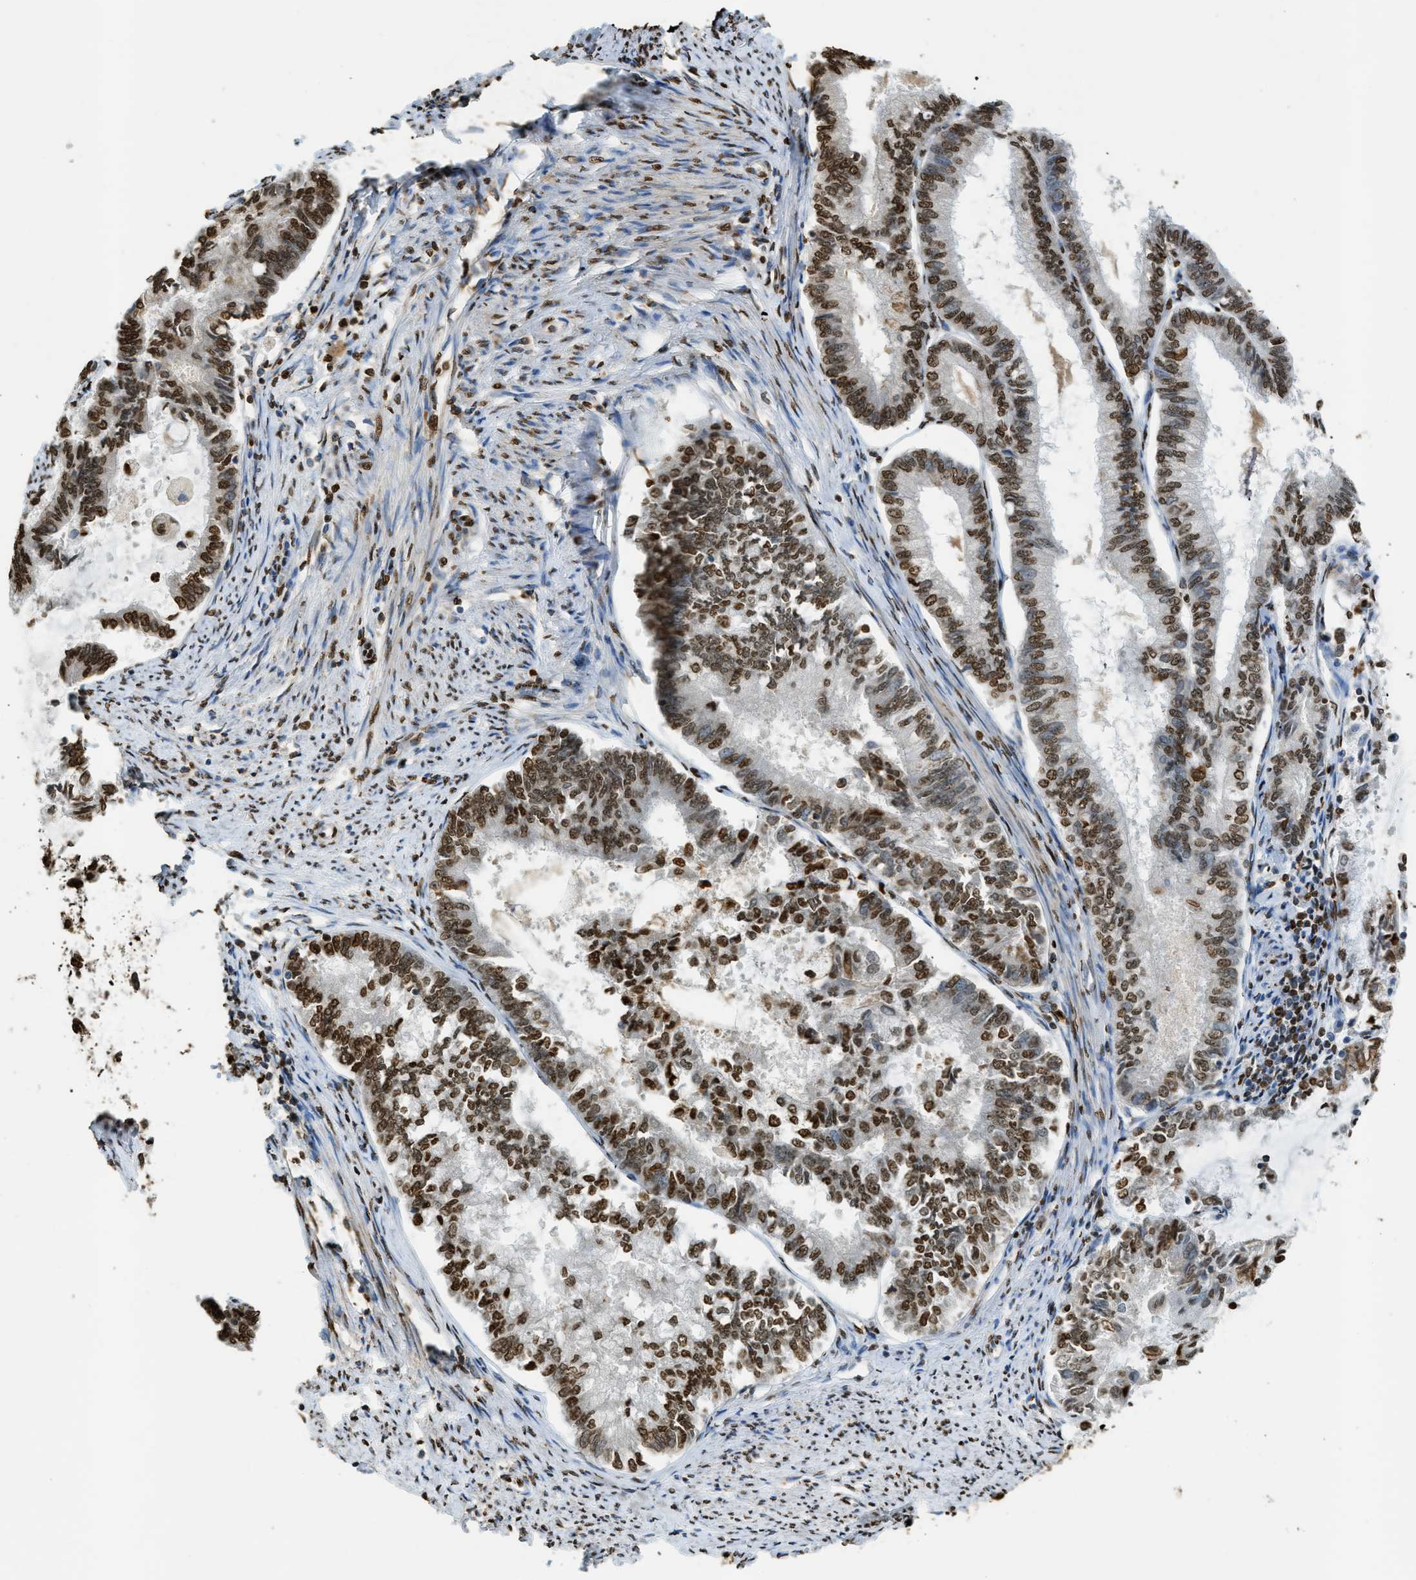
{"staining": {"intensity": "strong", "quantity": ">75%", "location": "nuclear"}, "tissue": "endometrial cancer", "cell_type": "Tumor cells", "image_type": "cancer", "snomed": [{"axis": "morphology", "description": "Adenocarcinoma, NOS"}, {"axis": "topography", "description": "Endometrium"}], "caption": "This is a histology image of immunohistochemistry staining of endometrial cancer, which shows strong expression in the nuclear of tumor cells.", "gene": "NR5A2", "patient": {"sex": "female", "age": 86}}